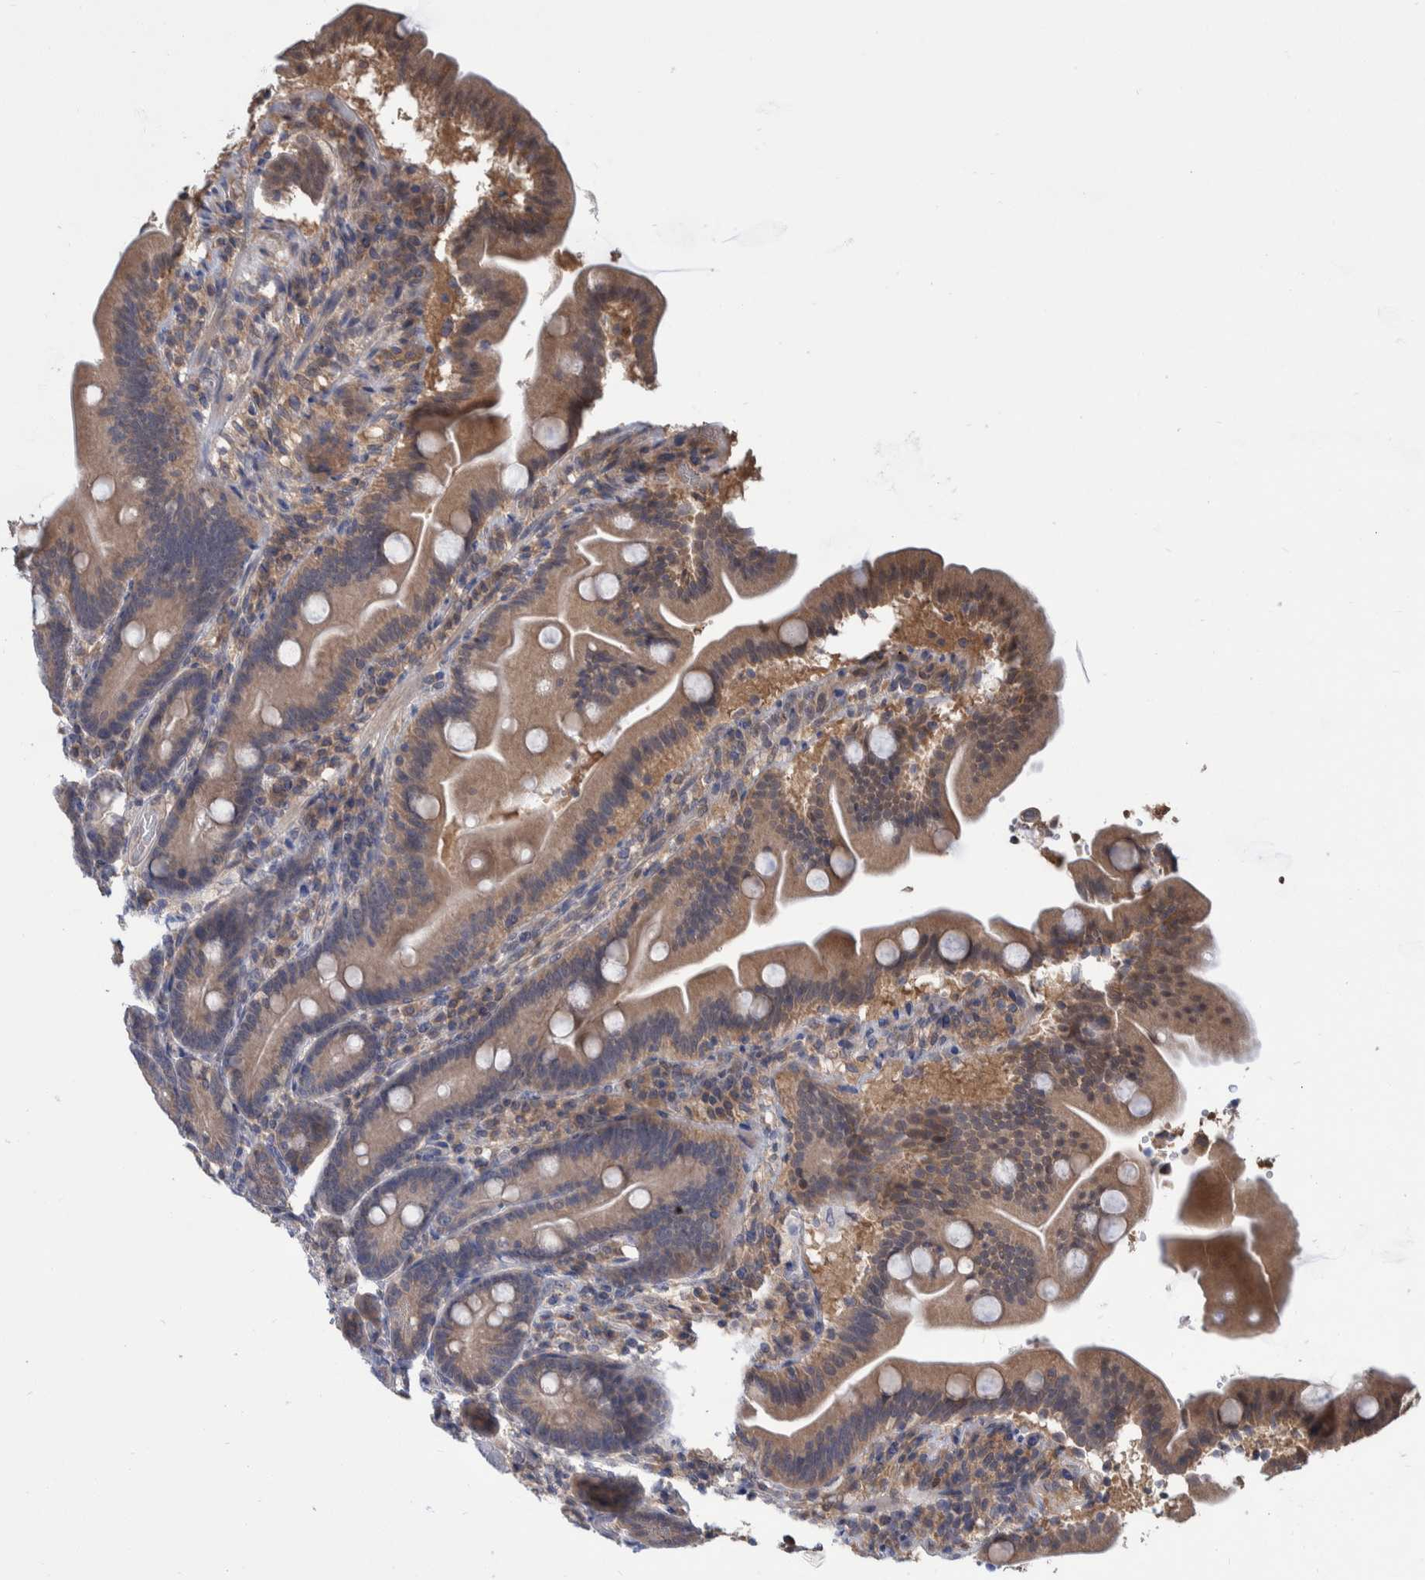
{"staining": {"intensity": "moderate", "quantity": "<25%", "location": "cytoplasmic/membranous"}, "tissue": "duodenum", "cell_type": "Glandular cells", "image_type": "normal", "snomed": [{"axis": "morphology", "description": "Normal tissue, NOS"}, {"axis": "topography", "description": "Duodenum"}], "caption": "Duodenum was stained to show a protein in brown. There is low levels of moderate cytoplasmic/membranous staining in about <25% of glandular cells. (brown staining indicates protein expression, while blue staining denotes nuclei).", "gene": "PLPBP", "patient": {"sex": "male", "age": 54}}